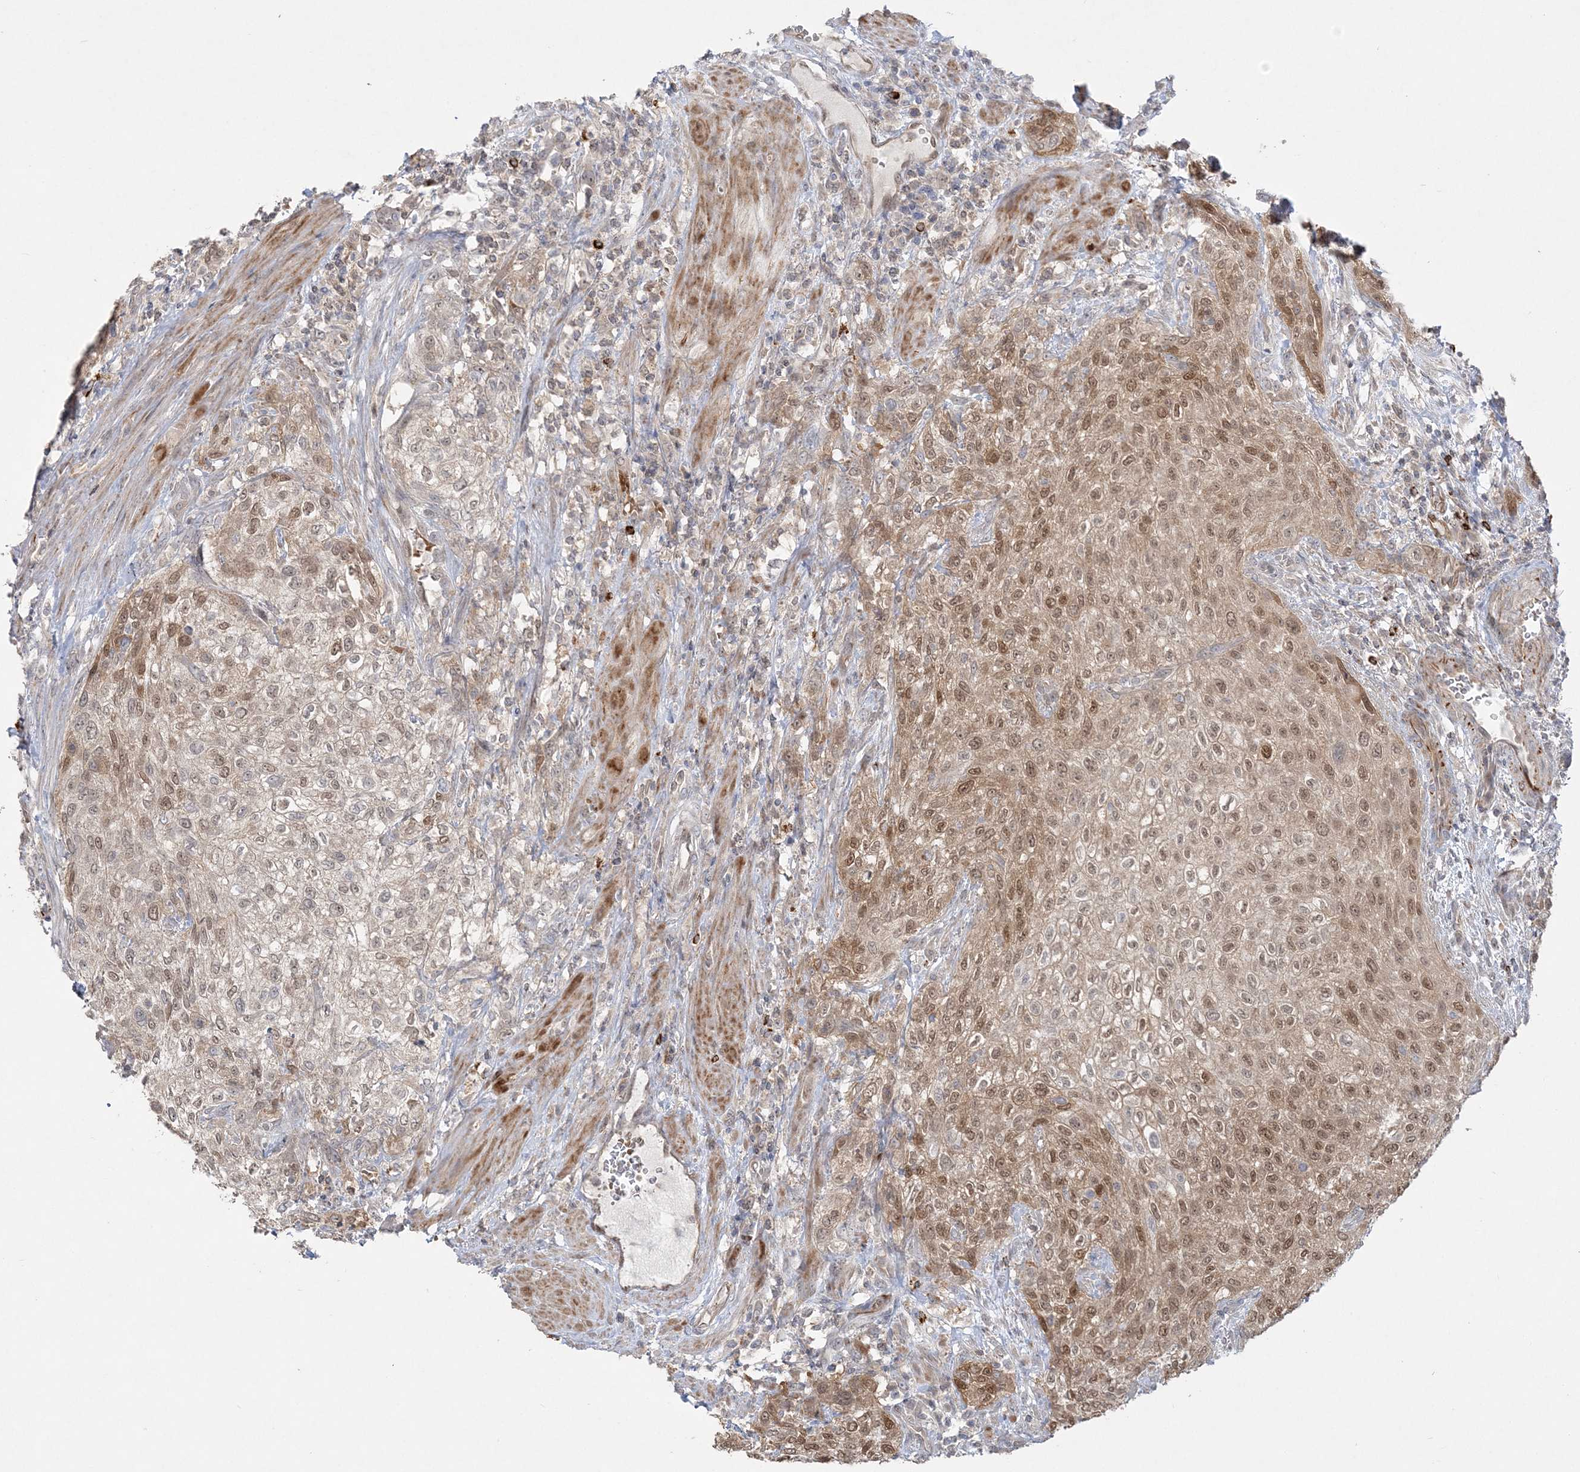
{"staining": {"intensity": "moderate", "quantity": ">75%", "location": "cytoplasmic/membranous,nuclear"}, "tissue": "urothelial cancer", "cell_type": "Tumor cells", "image_type": "cancer", "snomed": [{"axis": "morphology", "description": "Urothelial carcinoma, High grade"}, {"axis": "topography", "description": "Urinary bladder"}], "caption": "The photomicrograph shows immunohistochemical staining of high-grade urothelial carcinoma. There is moderate cytoplasmic/membranous and nuclear expression is appreciated in about >75% of tumor cells.", "gene": "INPP1", "patient": {"sex": "male", "age": 35}}